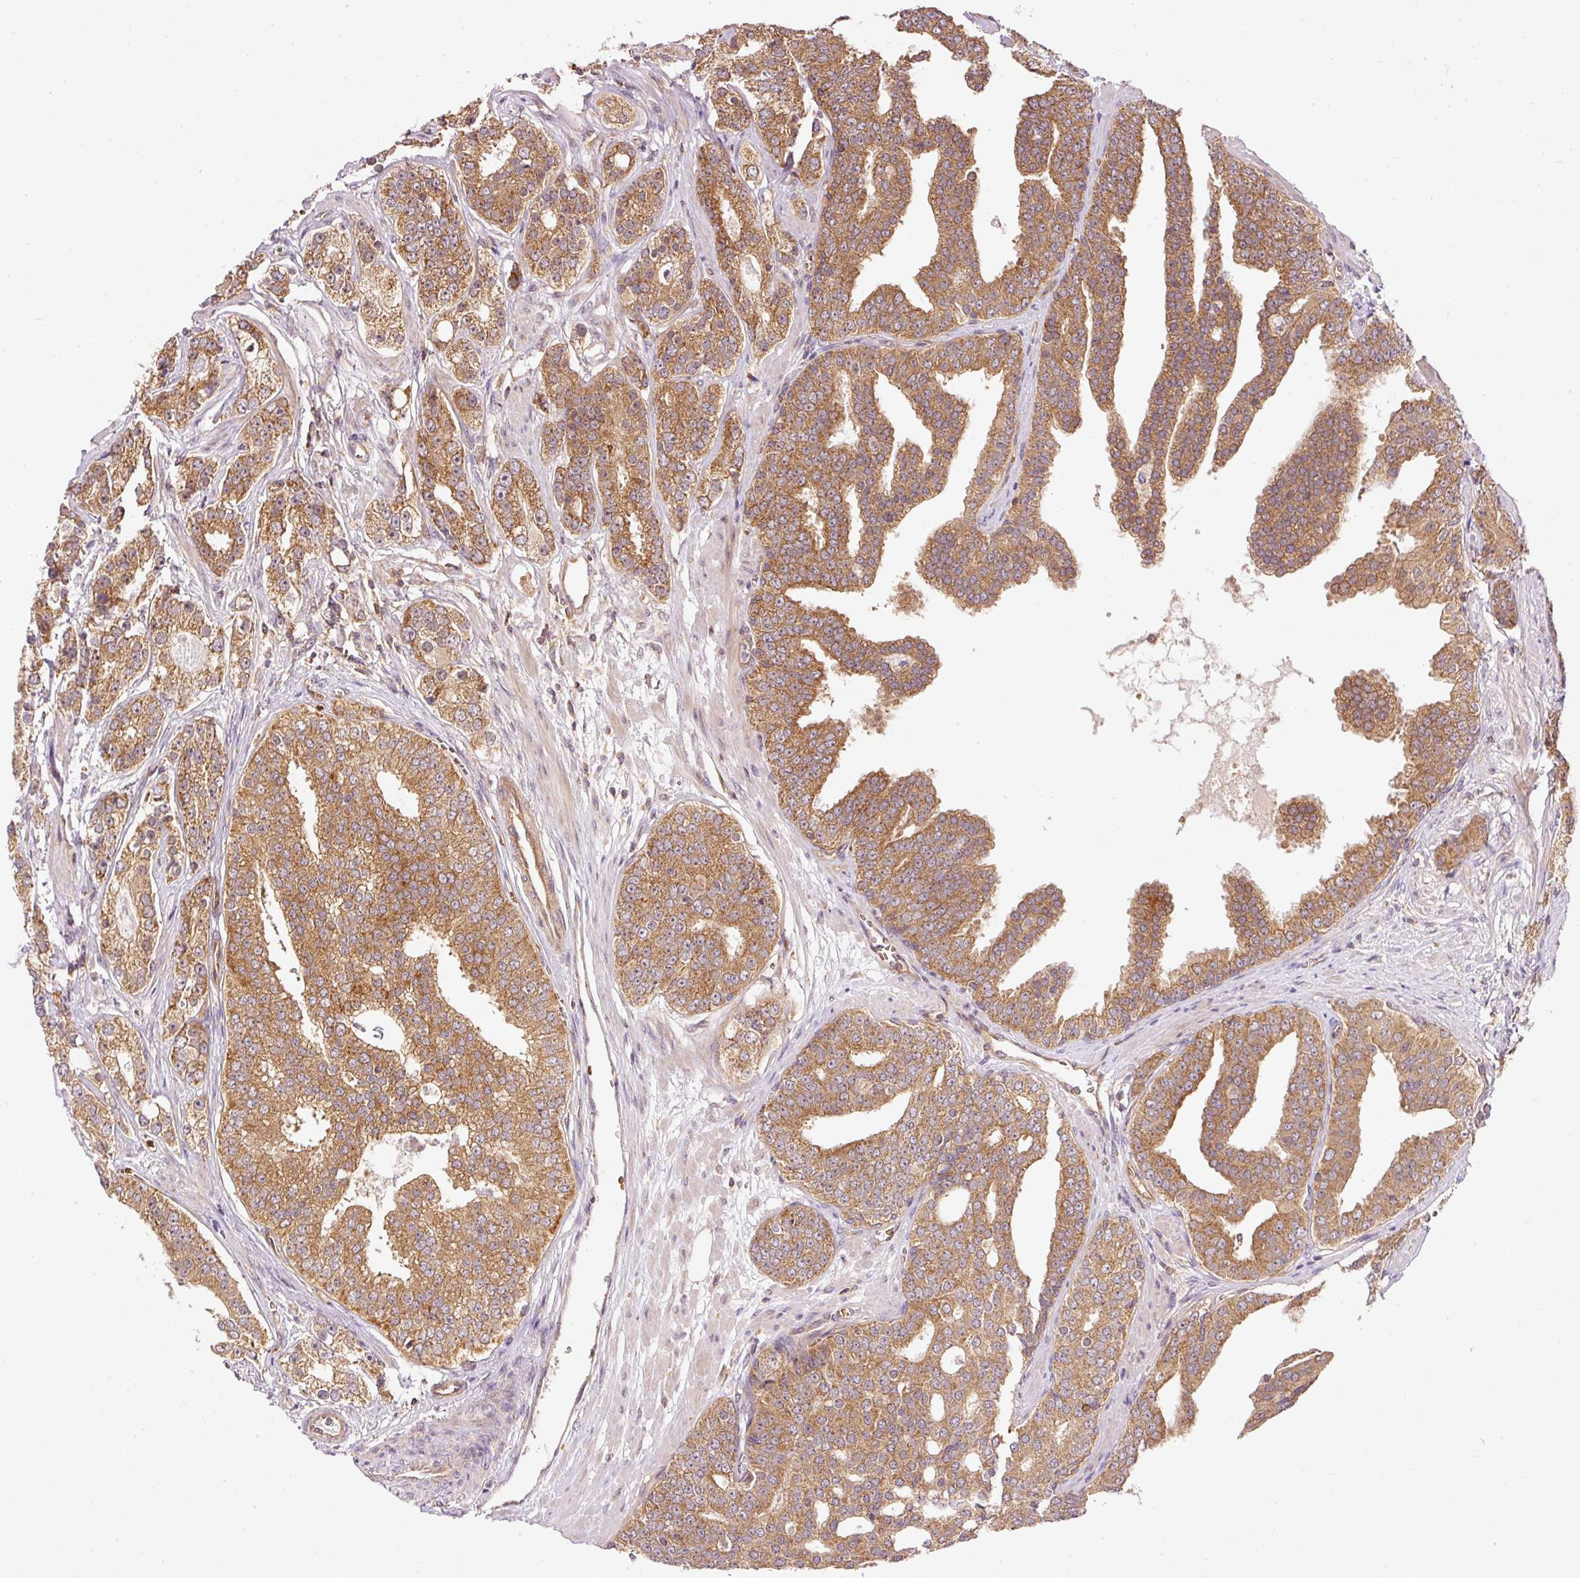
{"staining": {"intensity": "moderate", "quantity": ">75%", "location": "cytoplasmic/membranous"}, "tissue": "prostate cancer", "cell_type": "Tumor cells", "image_type": "cancer", "snomed": [{"axis": "morphology", "description": "Adenocarcinoma, High grade"}, {"axis": "topography", "description": "Prostate"}], "caption": "Prostate adenocarcinoma (high-grade) was stained to show a protein in brown. There is medium levels of moderate cytoplasmic/membranous staining in about >75% of tumor cells.", "gene": "ADCY4", "patient": {"sex": "male", "age": 71}}